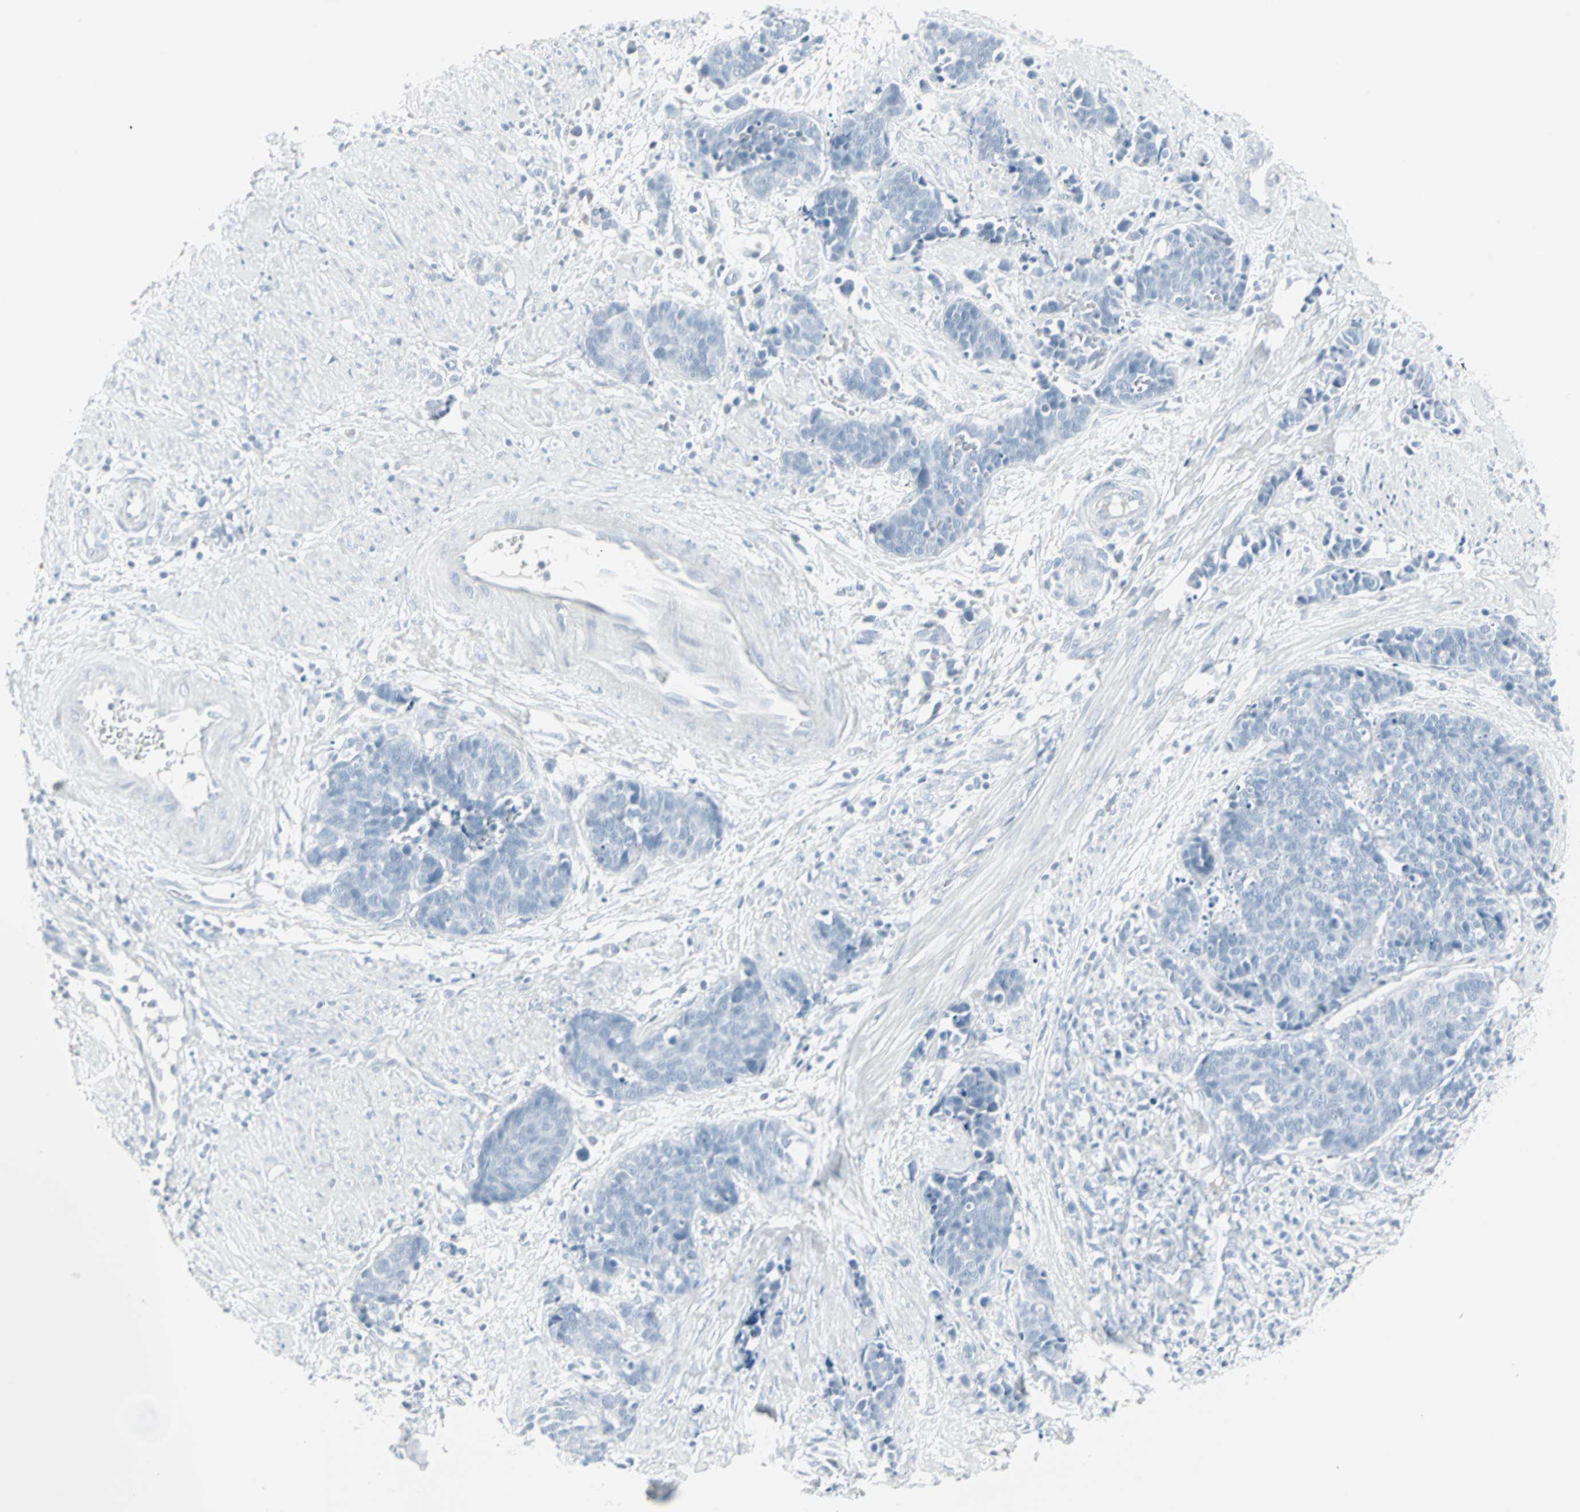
{"staining": {"intensity": "negative", "quantity": "none", "location": "none"}, "tissue": "cervical cancer", "cell_type": "Tumor cells", "image_type": "cancer", "snomed": [{"axis": "morphology", "description": "Squamous cell carcinoma, NOS"}, {"axis": "topography", "description": "Cervix"}], "caption": "Protein analysis of cervical squamous cell carcinoma demonstrates no significant positivity in tumor cells.", "gene": "LANCL3", "patient": {"sex": "female", "age": 35}}